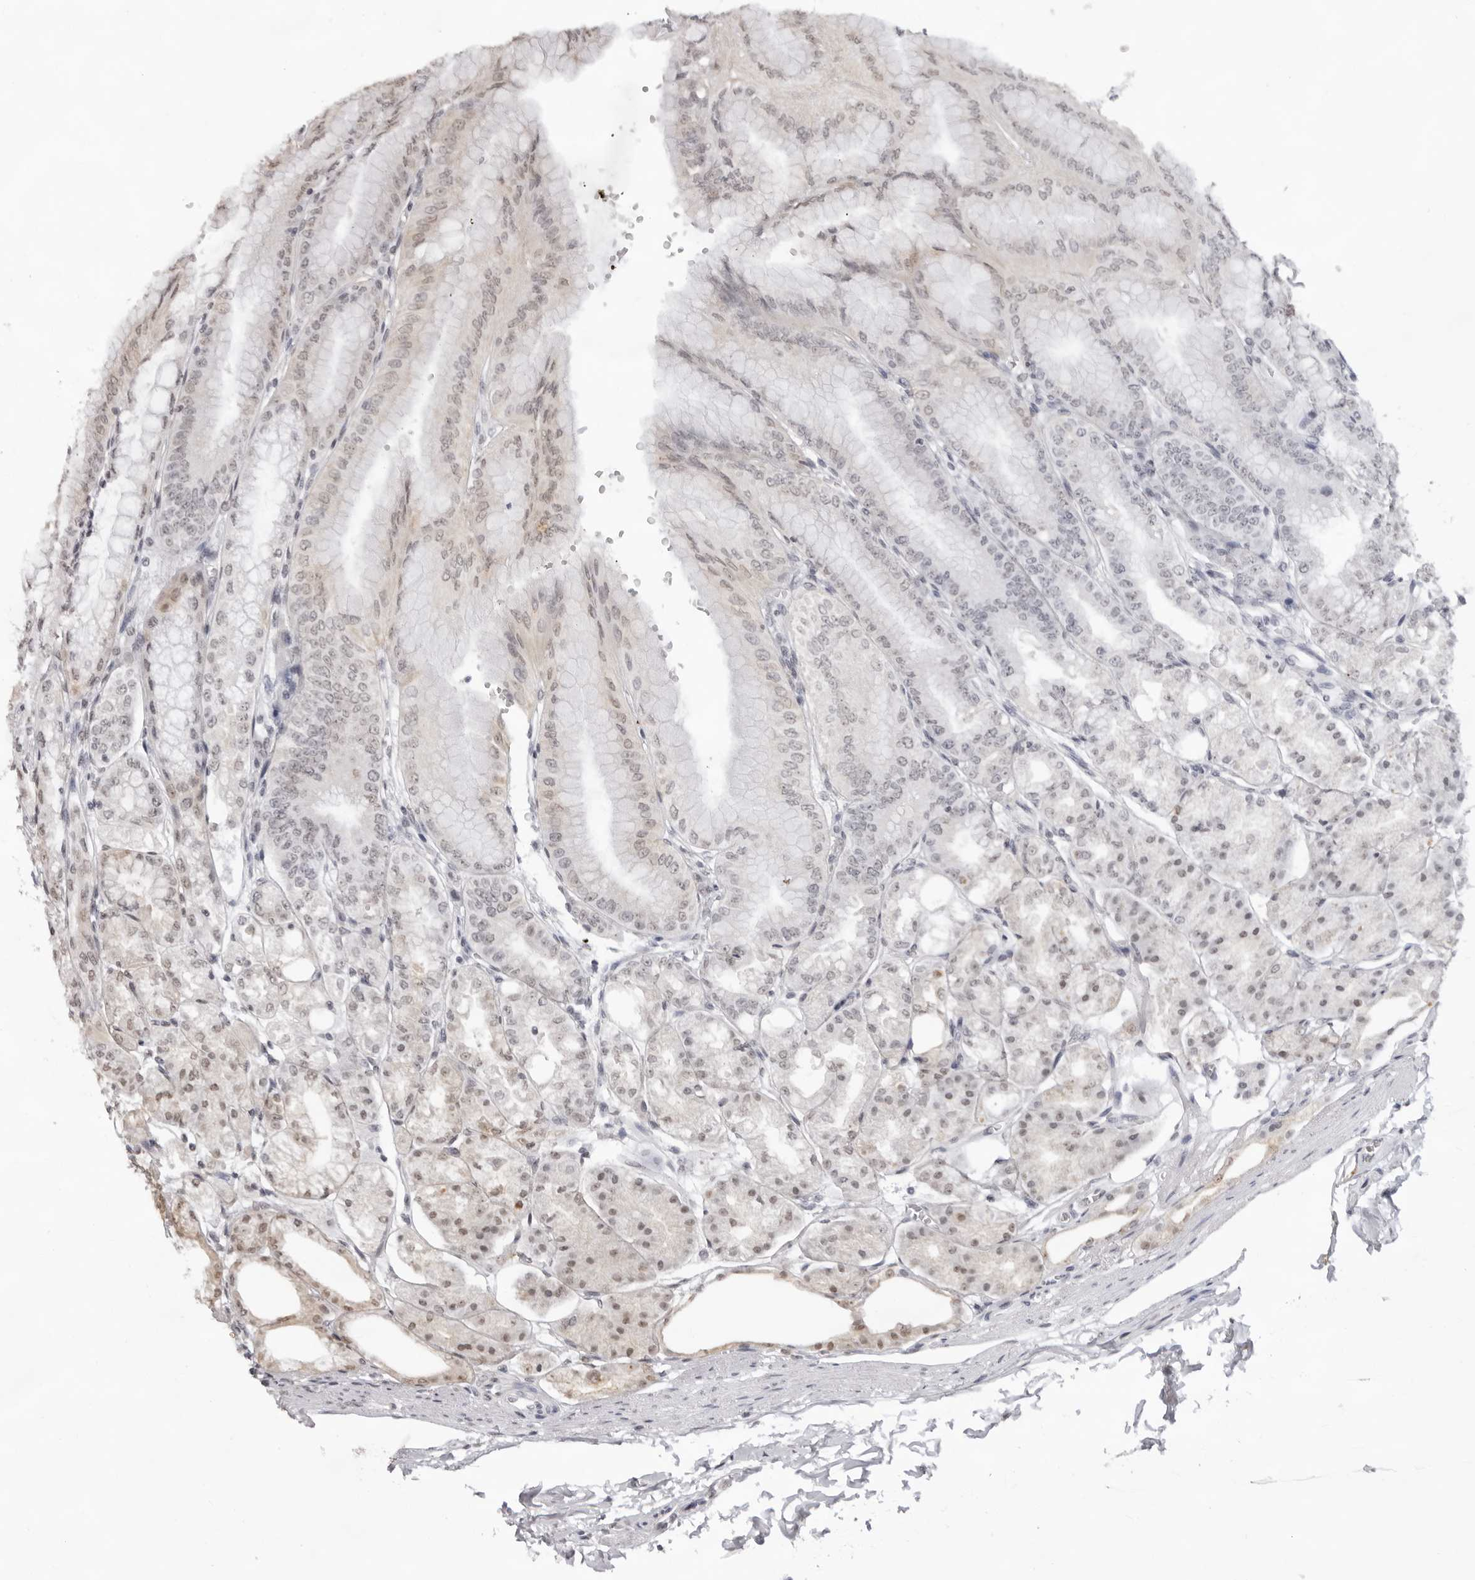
{"staining": {"intensity": "weak", "quantity": "<25%", "location": "nuclear"}, "tissue": "stomach", "cell_type": "Glandular cells", "image_type": "normal", "snomed": [{"axis": "morphology", "description": "Normal tissue, NOS"}, {"axis": "topography", "description": "Stomach, lower"}], "caption": "This micrograph is of normal stomach stained with immunohistochemistry to label a protein in brown with the nuclei are counter-stained blue. There is no positivity in glandular cells. (Brightfield microscopy of DAB (3,3'-diaminobenzidine) immunohistochemistry (IHC) at high magnification).", "gene": "NTM", "patient": {"sex": "male", "age": 71}}